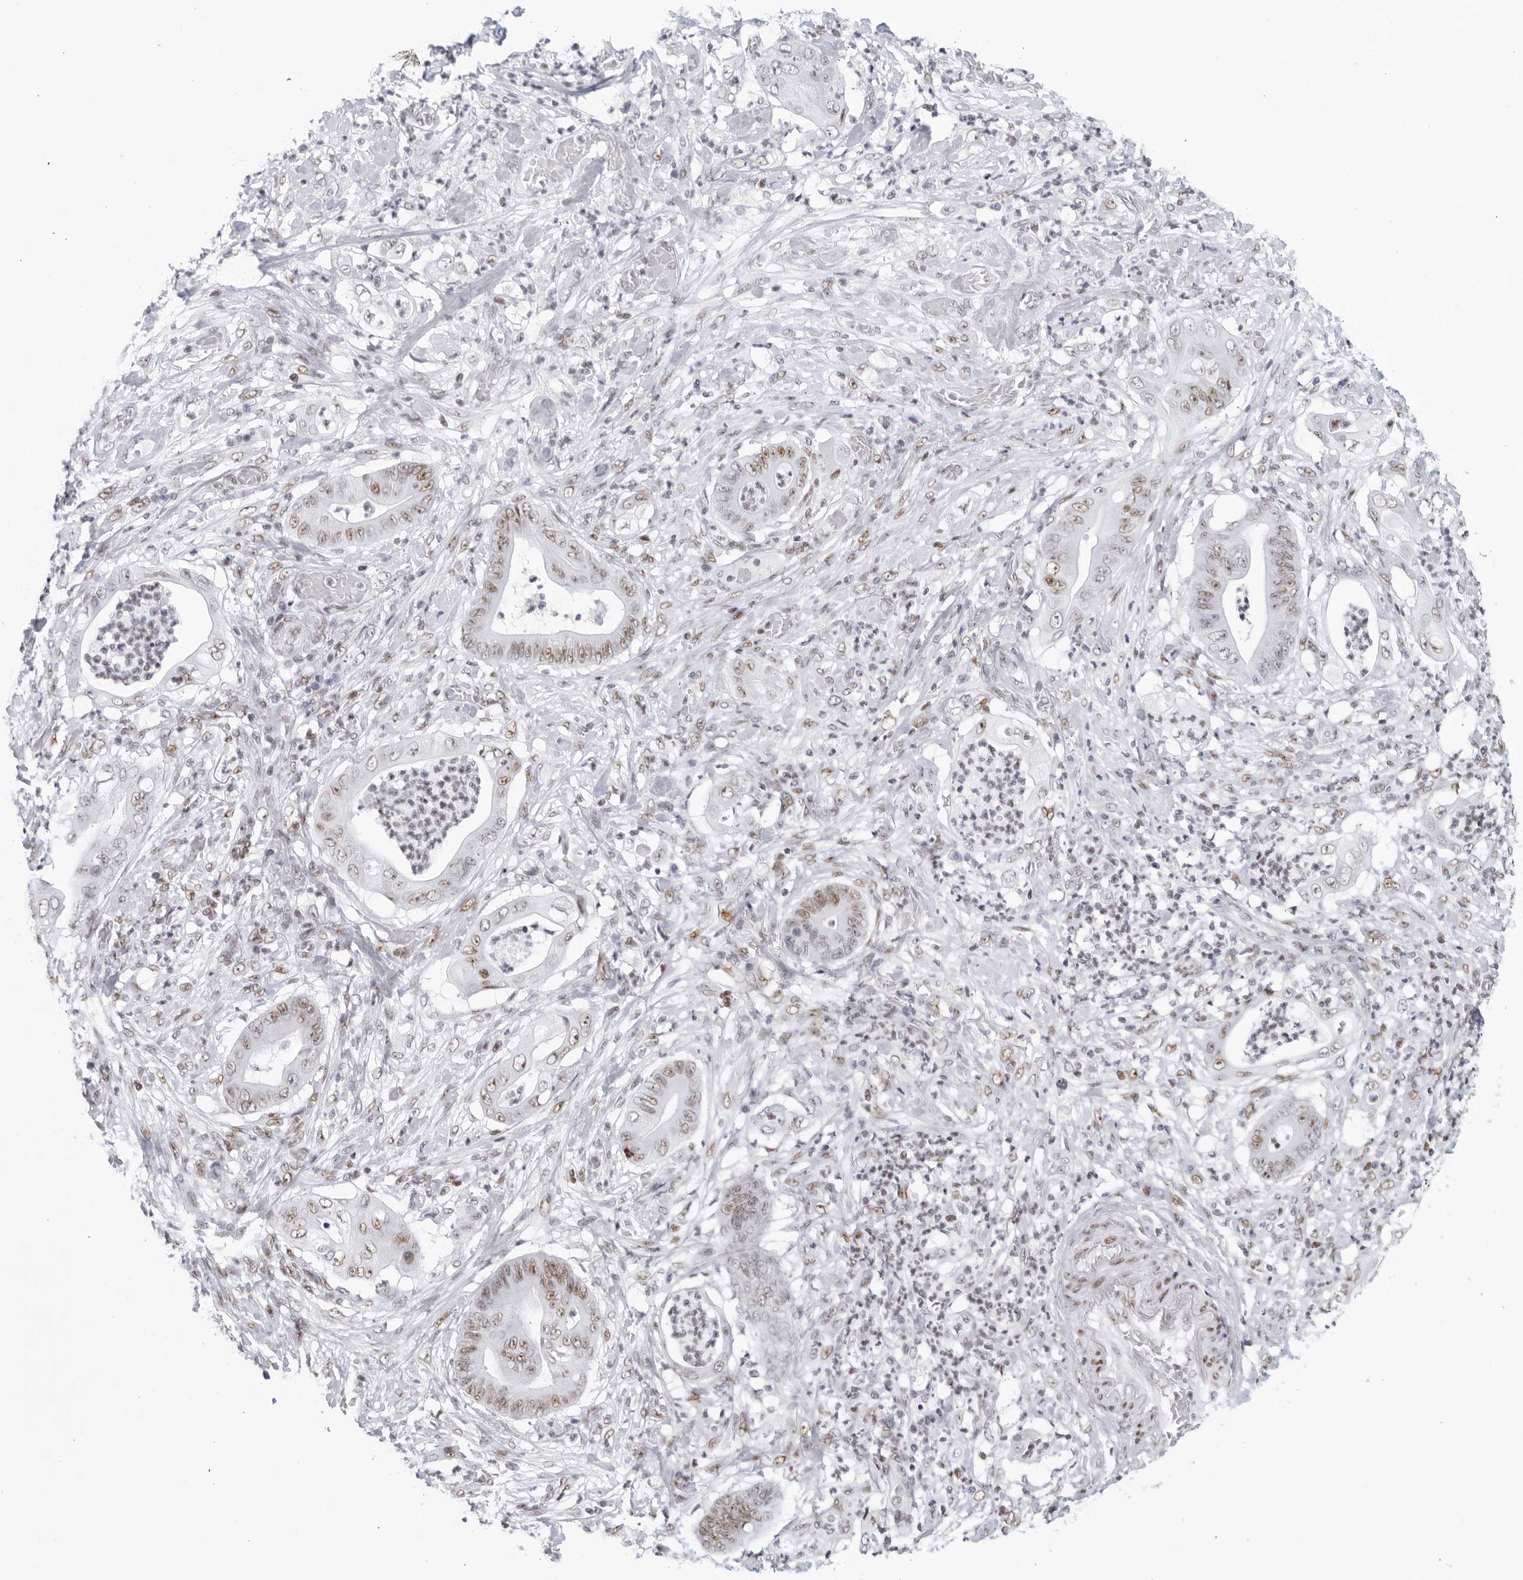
{"staining": {"intensity": "moderate", "quantity": "25%-75%", "location": "nuclear"}, "tissue": "stomach cancer", "cell_type": "Tumor cells", "image_type": "cancer", "snomed": [{"axis": "morphology", "description": "Adenocarcinoma, NOS"}, {"axis": "topography", "description": "Stomach"}], "caption": "Immunohistochemistry staining of stomach cancer, which displays medium levels of moderate nuclear expression in about 25%-75% of tumor cells indicating moderate nuclear protein expression. The staining was performed using DAB (3,3'-diaminobenzidine) (brown) for protein detection and nuclei were counterstained in hematoxylin (blue).", "gene": "HP1BP3", "patient": {"sex": "female", "age": 73}}